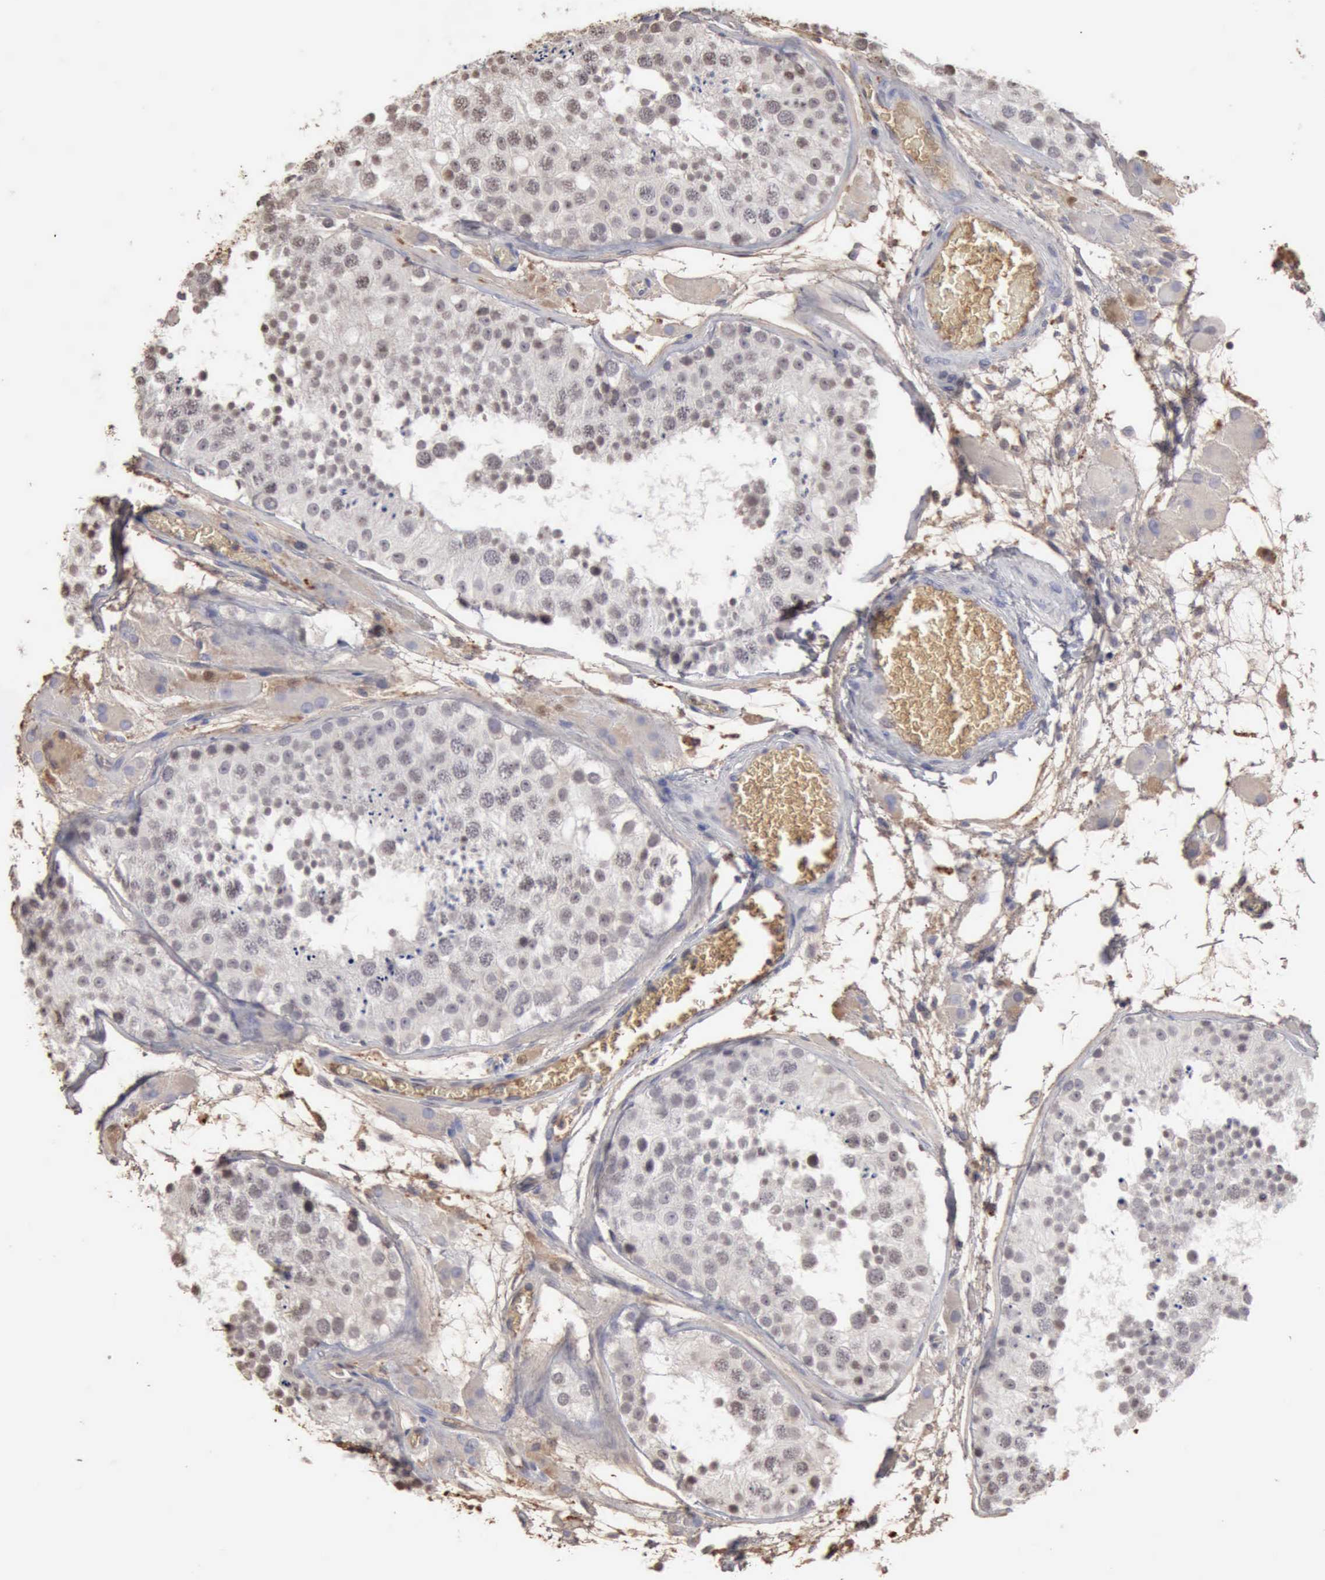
{"staining": {"intensity": "moderate", "quantity": ">75%", "location": "nuclear"}, "tissue": "testis", "cell_type": "Cells in seminiferous ducts", "image_type": "normal", "snomed": [{"axis": "morphology", "description": "Normal tissue, NOS"}, {"axis": "topography", "description": "Testis"}], "caption": "The photomicrograph shows immunohistochemical staining of benign testis. There is moderate nuclear positivity is seen in approximately >75% of cells in seminiferous ducts. Ihc stains the protein of interest in brown and the nuclei are stained blue.", "gene": "SERPINA1", "patient": {"sex": "male", "age": 26}}